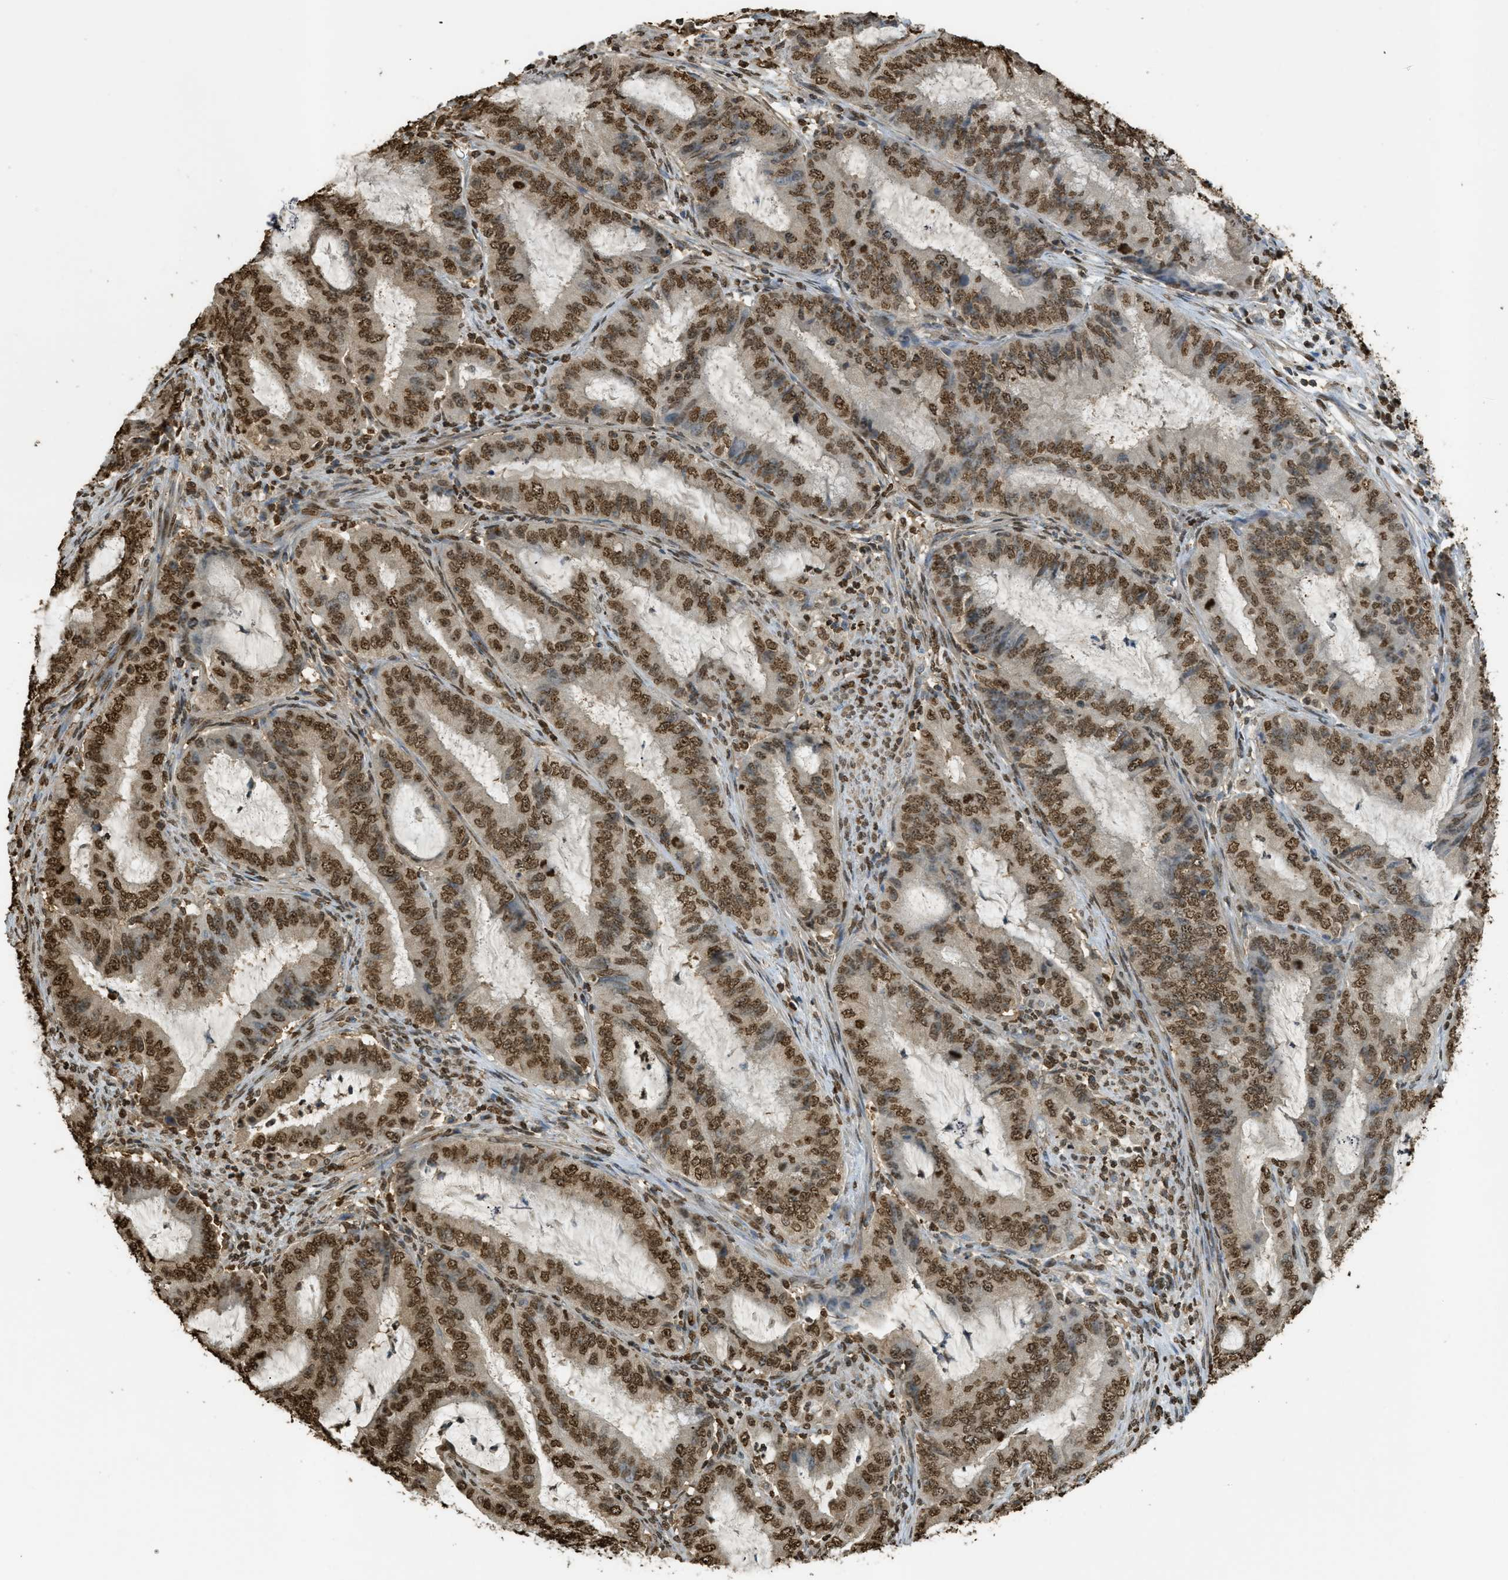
{"staining": {"intensity": "strong", "quantity": ">75%", "location": "nuclear"}, "tissue": "endometrial cancer", "cell_type": "Tumor cells", "image_type": "cancer", "snomed": [{"axis": "morphology", "description": "Adenocarcinoma, NOS"}, {"axis": "topography", "description": "Endometrium"}], "caption": "Immunohistochemistry (IHC) (DAB (3,3'-diaminobenzidine)) staining of endometrial cancer (adenocarcinoma) demonstrates strong nuclear protein staining in about >75% of tumor cells.", "gene": "NR5A2", "patient": {"sex": "female", "age": 70}}